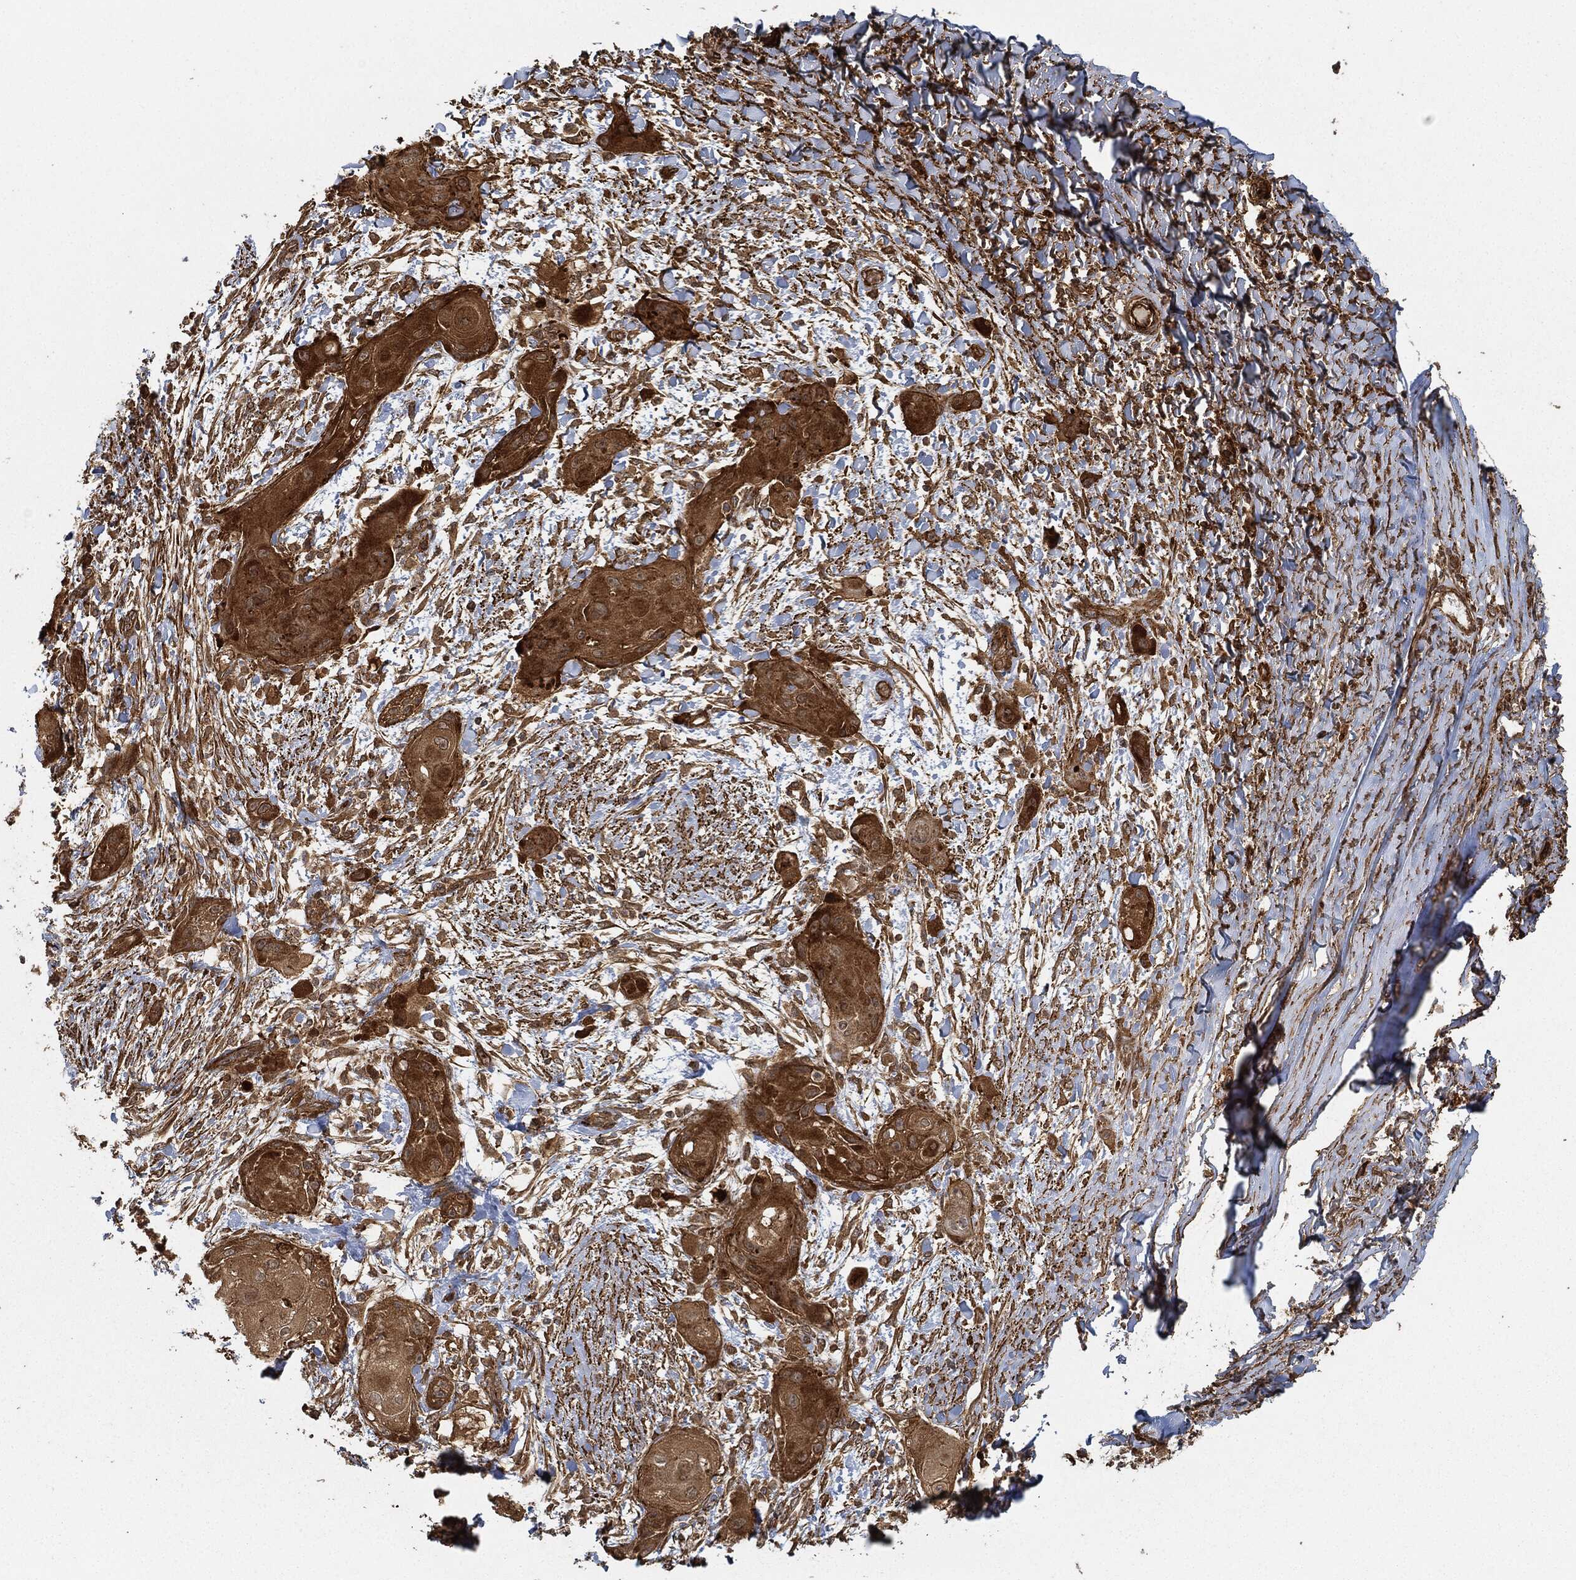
{"staining": {"intensity": "strong", "quantity": ">75%", "location": "cytoplasmic/membranous"}, "tissue": "skin cancer", "cell_type": "Tumor cells", "image_type": "cancer", "snomed": [{"axis": "morphology", "description": "Squamous cell carcinoma, NOS"}, {"axis": "topography", "description": "Skin"}], "caption": "A photomicrograph of human squamous cell carcinoma (skin) stained for a protein reveals strong cytoplasmic/membranous brown staining in tumor cells.", "gene": "TPT1", "patient": {"sex": "male", "age": 62}}